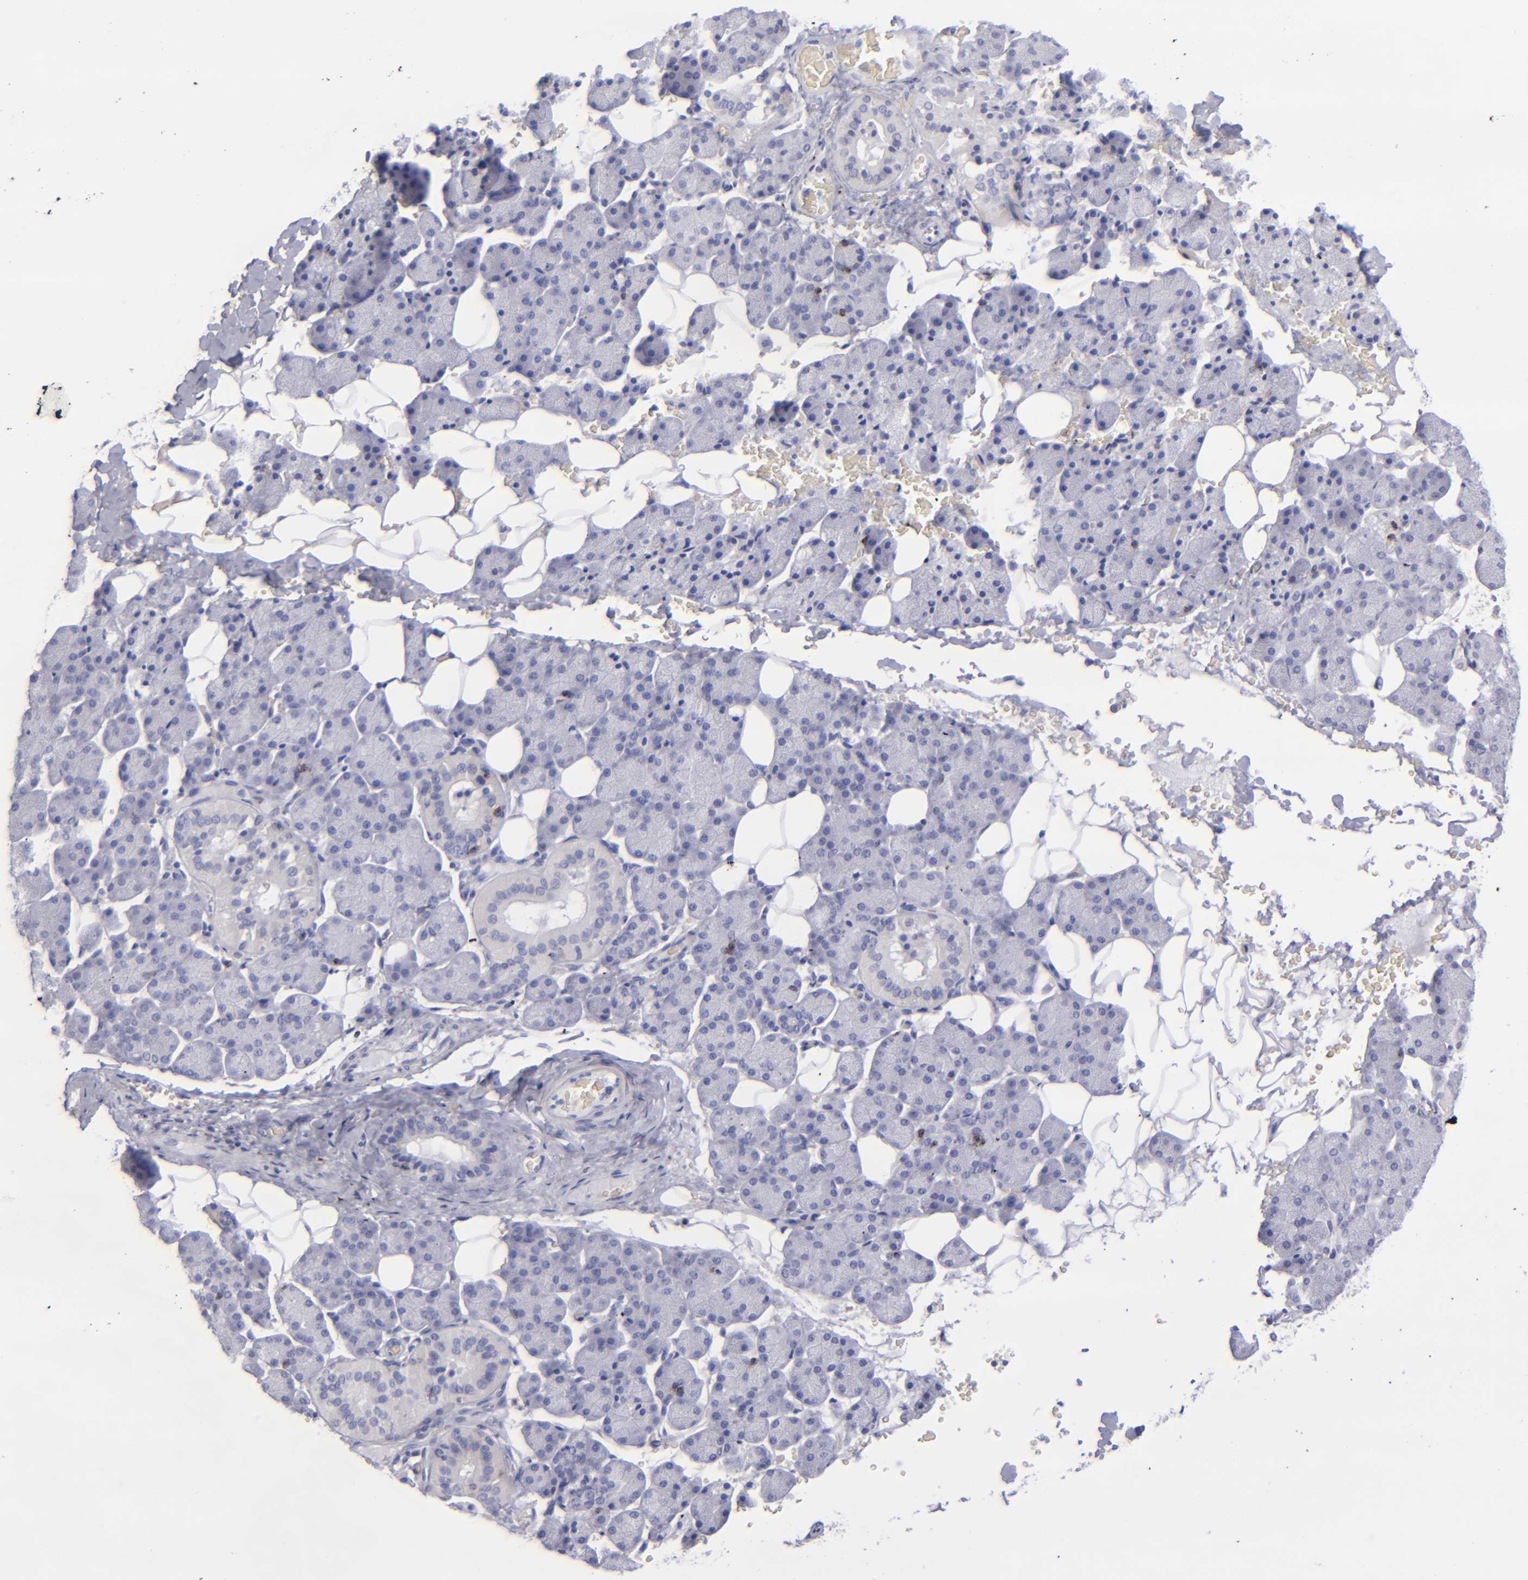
{"staining": {"intensity": "negative", "quantity": "none", "location": "none"}, "tissue": "salivary gland", "cell_type": "Glandular cells", "image_type": "normal", "snomed": [{"axis": "morphology", "description": "Normal tissue, NOS"}, {"axis": "topography", "description": "Lymph node"}, {"axis": "topography", "description": "Salivary gland"}], "caption": "DAB immunohistochemical staining of benign salivary gland exhibits no significant positivity in glandular cells.", "gene": "CD2", "patient": {"sex": "male", "age": 8}}